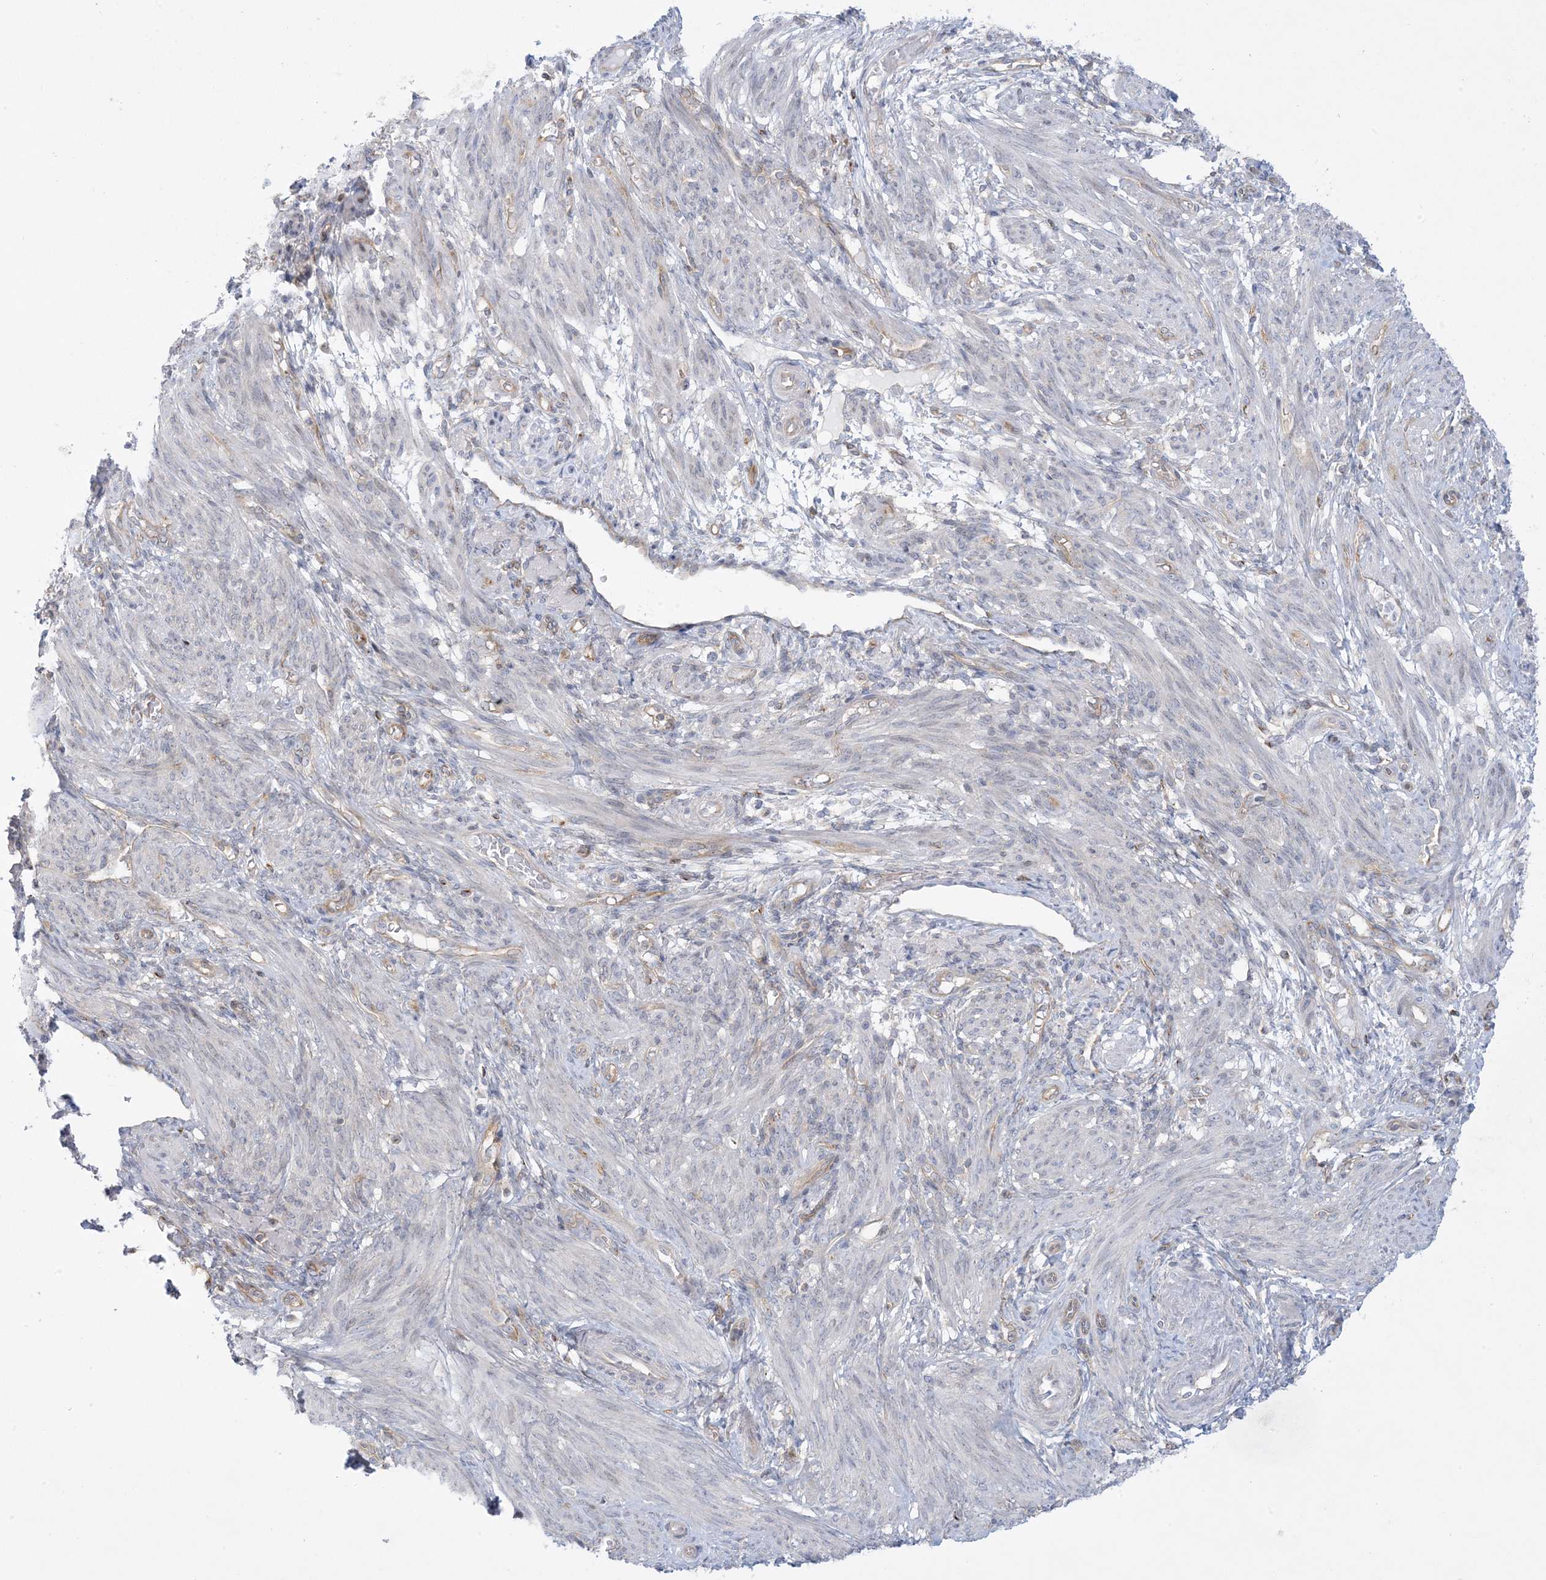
{"staining": {"intensity": "negative", "quantity": "none", "location": "none"}, "tissue": "smooth muscle", "cell_type": "Smooth muscle cells", "image_type": "normal", "snomed": [{"axis": "morphology", "description": "Normal tissue, NOS"}, {"axis": "topography", "description": "Smooth muscle"}], "caption": "The histopathology image demonstrates no significant expression in smooth muscle cells of smooth muscle.", "gene": "SLAMF9", "patient": {"sex": "female", "age": 39}}